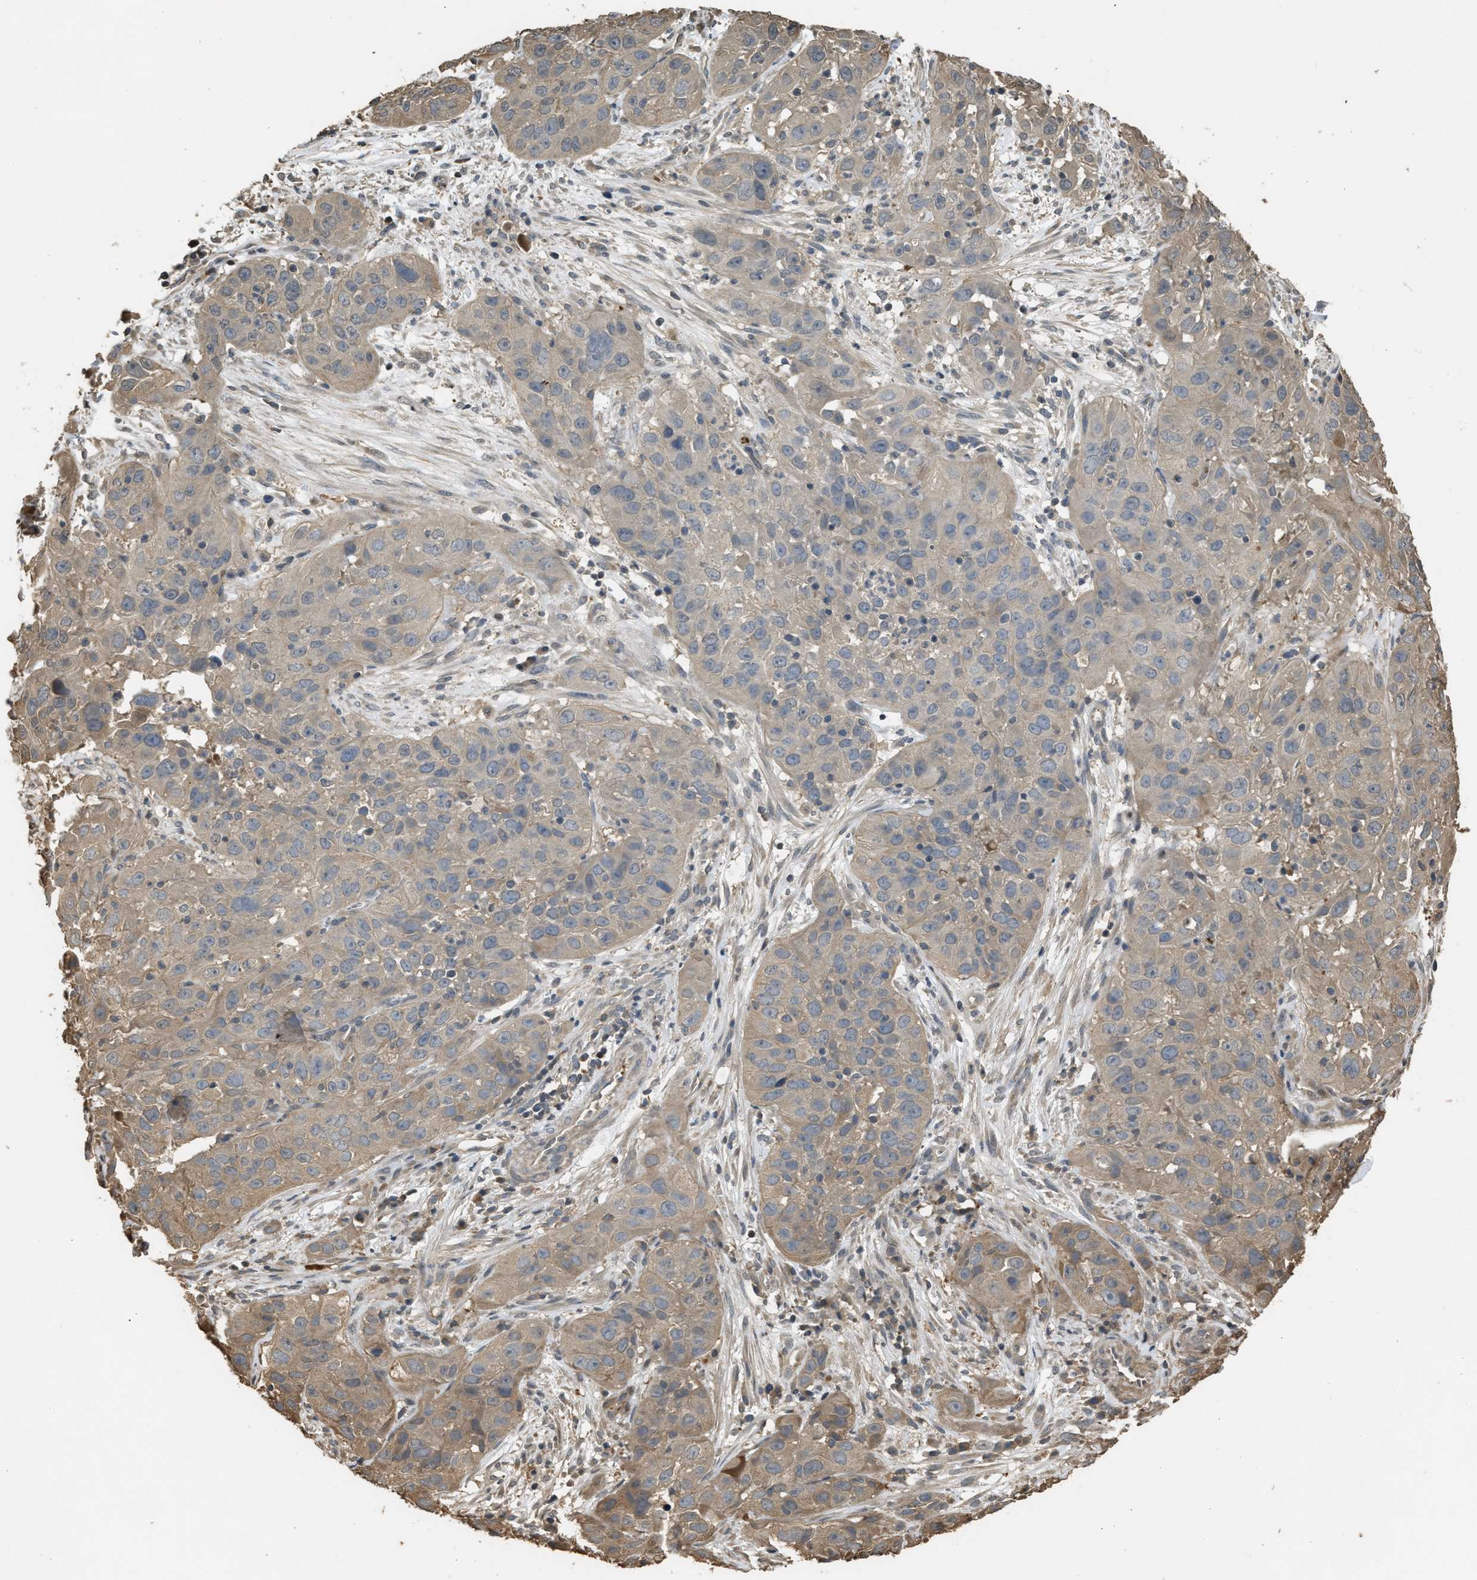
{"staining": {"intensity": "weak", "quantity": "<25%", "location": "cytoplasmic/membranous"}, "tissue": "cervical cancer", "cell_type": "Tumor cells", "image_type": "cancer", "snomed": [{"axis": "morphology", "description": "Squamous cell carcinoma, NOS"}, {"axis": "topography", "description": "Cervix"}], "caption": "This is an IHC histopathology image of cervical cancer (squamous cell carcinoma). There is no expression in tumor cells.", "gene": "ARHGDIA", "patient": {"sex": "female", "age": 32}}